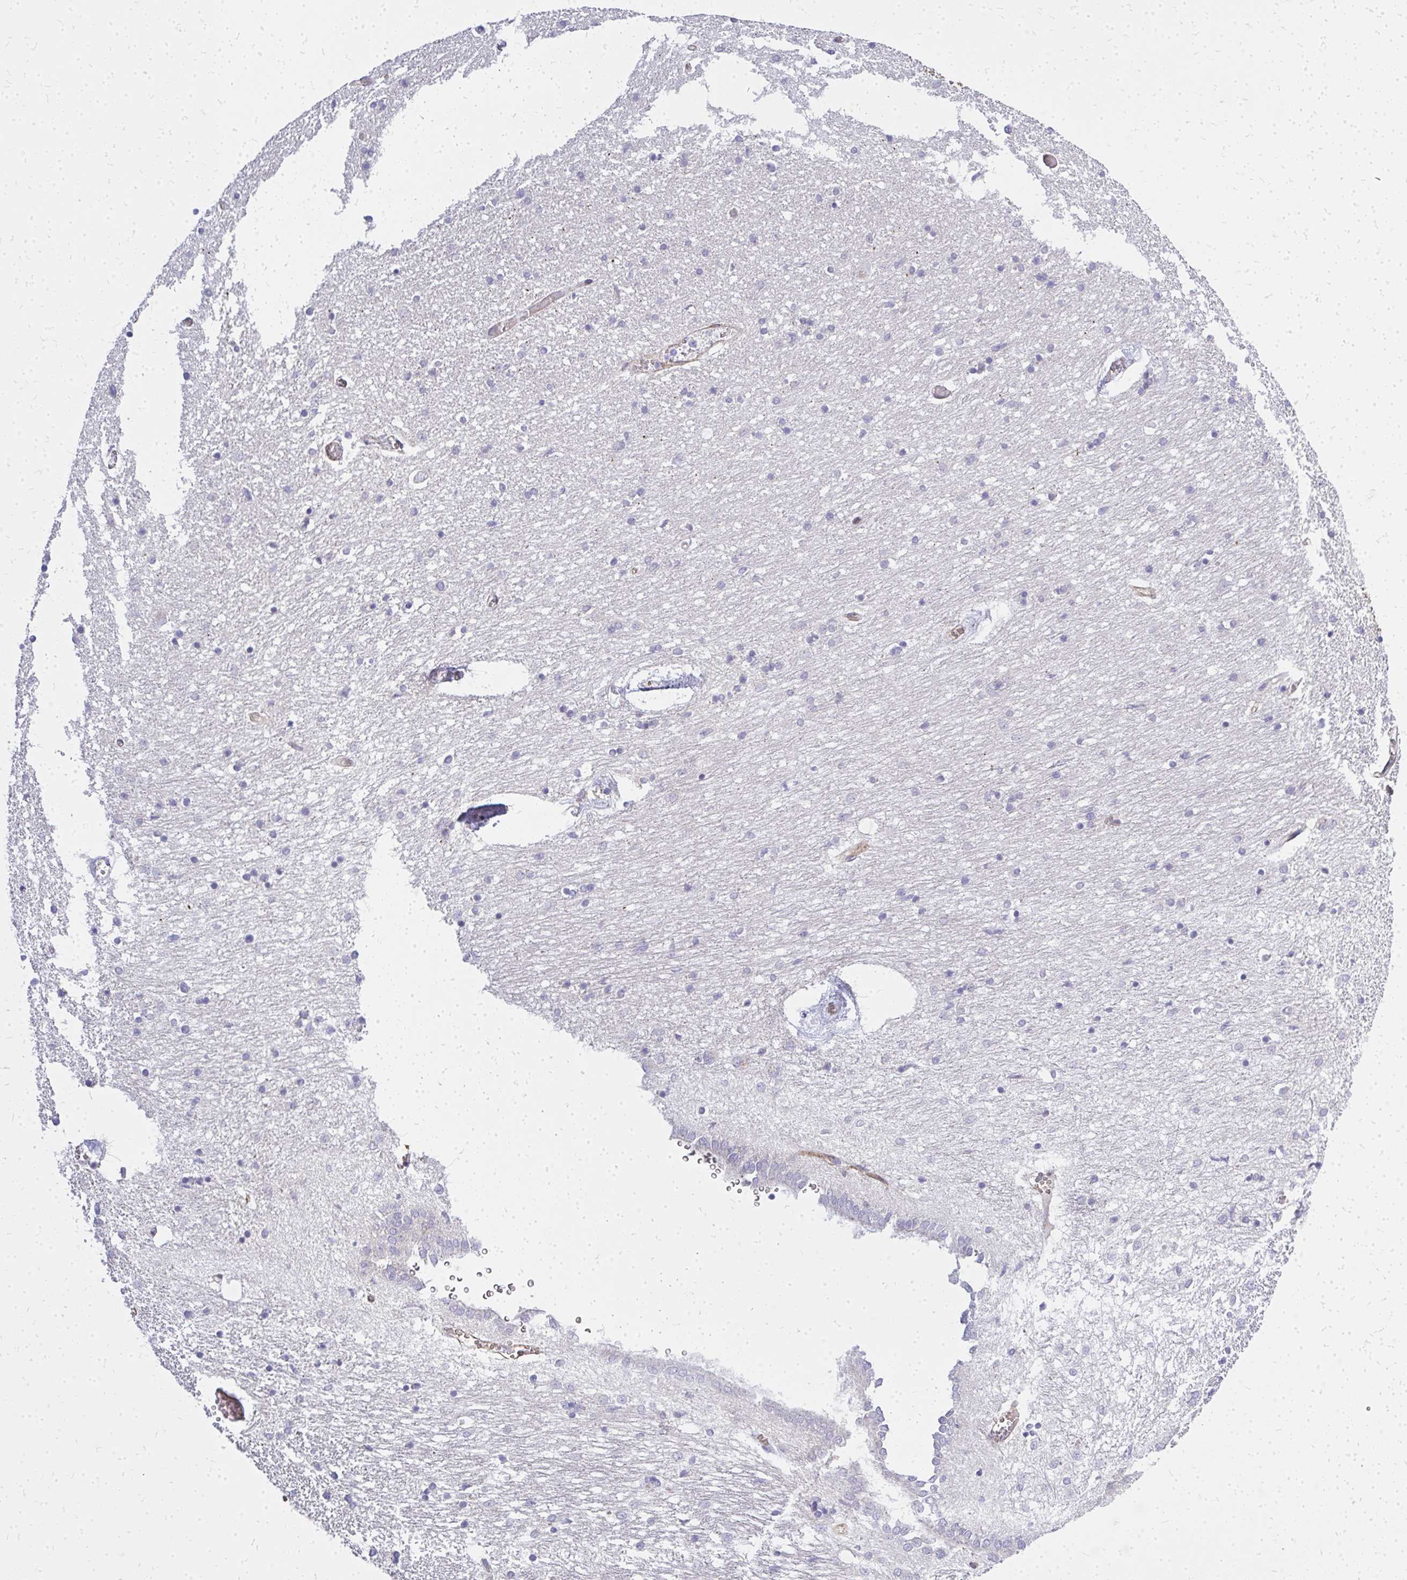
{"staining": {"intensity": "negative", "quantity": "none", "location": "none"}, "tissue": "caudate", "cell_type": "Glial cells", "image_type": "normal", "snomed": [{"axis": "morphology", "description": "Normal tissue, NOS"}, {"axis": "topography", "description": "Lateral ventricle wall"}, {"axis": "topography", "description": "Hippocampus"}], "caption": "Glial cells show no significant protein positivity in normal caudate. (Immunohistochemistry (ihc), brightfield microscopy, high magnification).", "gene": "ENSG00000258472", "patient": {"sex": "female", "age": 63}}